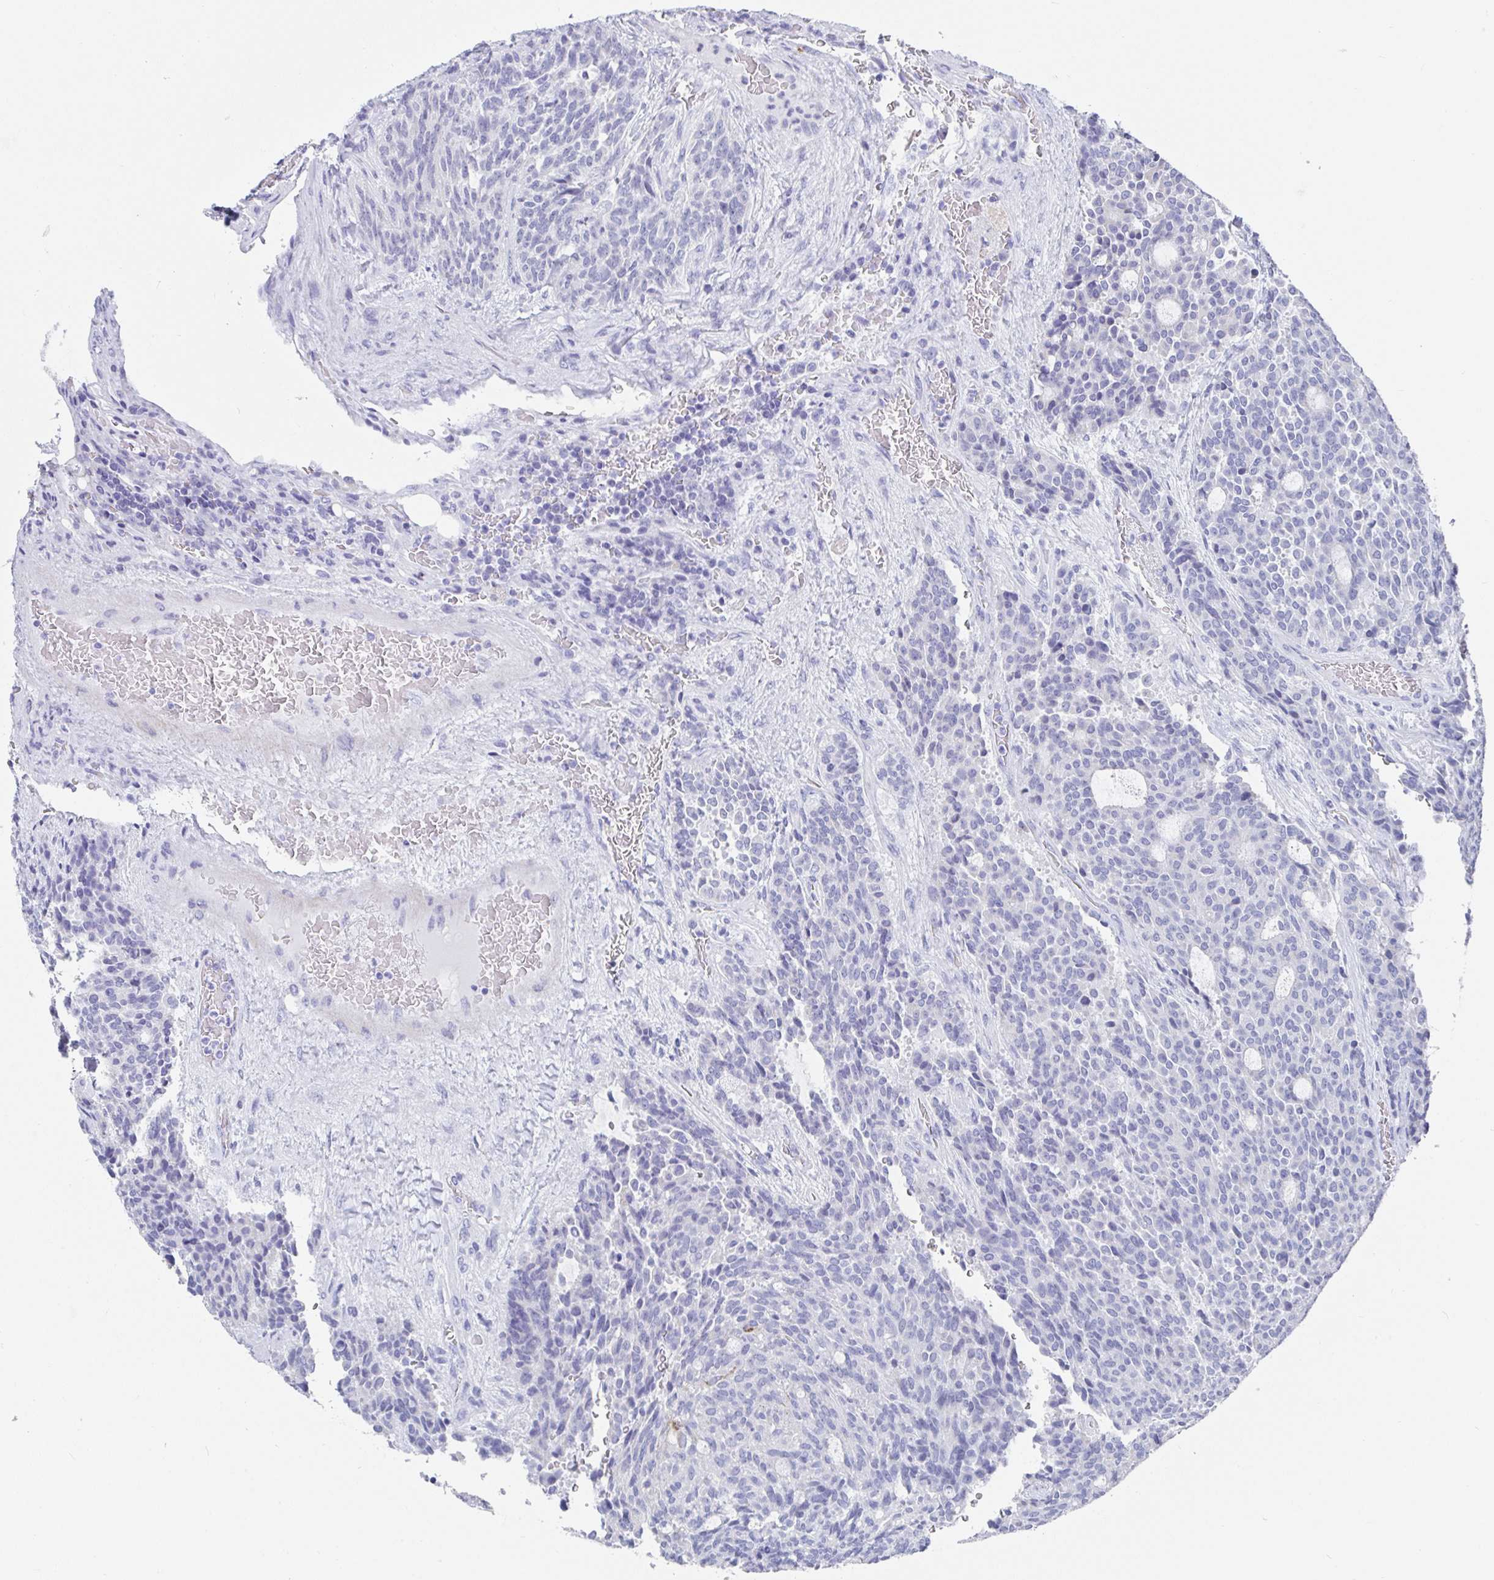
{"staining": {"intensity": "negative", "quantity": "none", "location": "none"}, "tissue": "carcinoid", "cell_type": "Tumor cells", "image_type": "cancer", "snomed": [{"axis": "morphology", "description": "Carcinoid, malignant, NOS"}, {"axis": "topography", "description": "Pancreas"}], "caption": "Immunohistochemical staining of carcinoid shows no significant expression in tumor cells. Nuclei are stained in blue.", "gene": "GRIA1", "patient": {"sex": "female", "age": 54}}